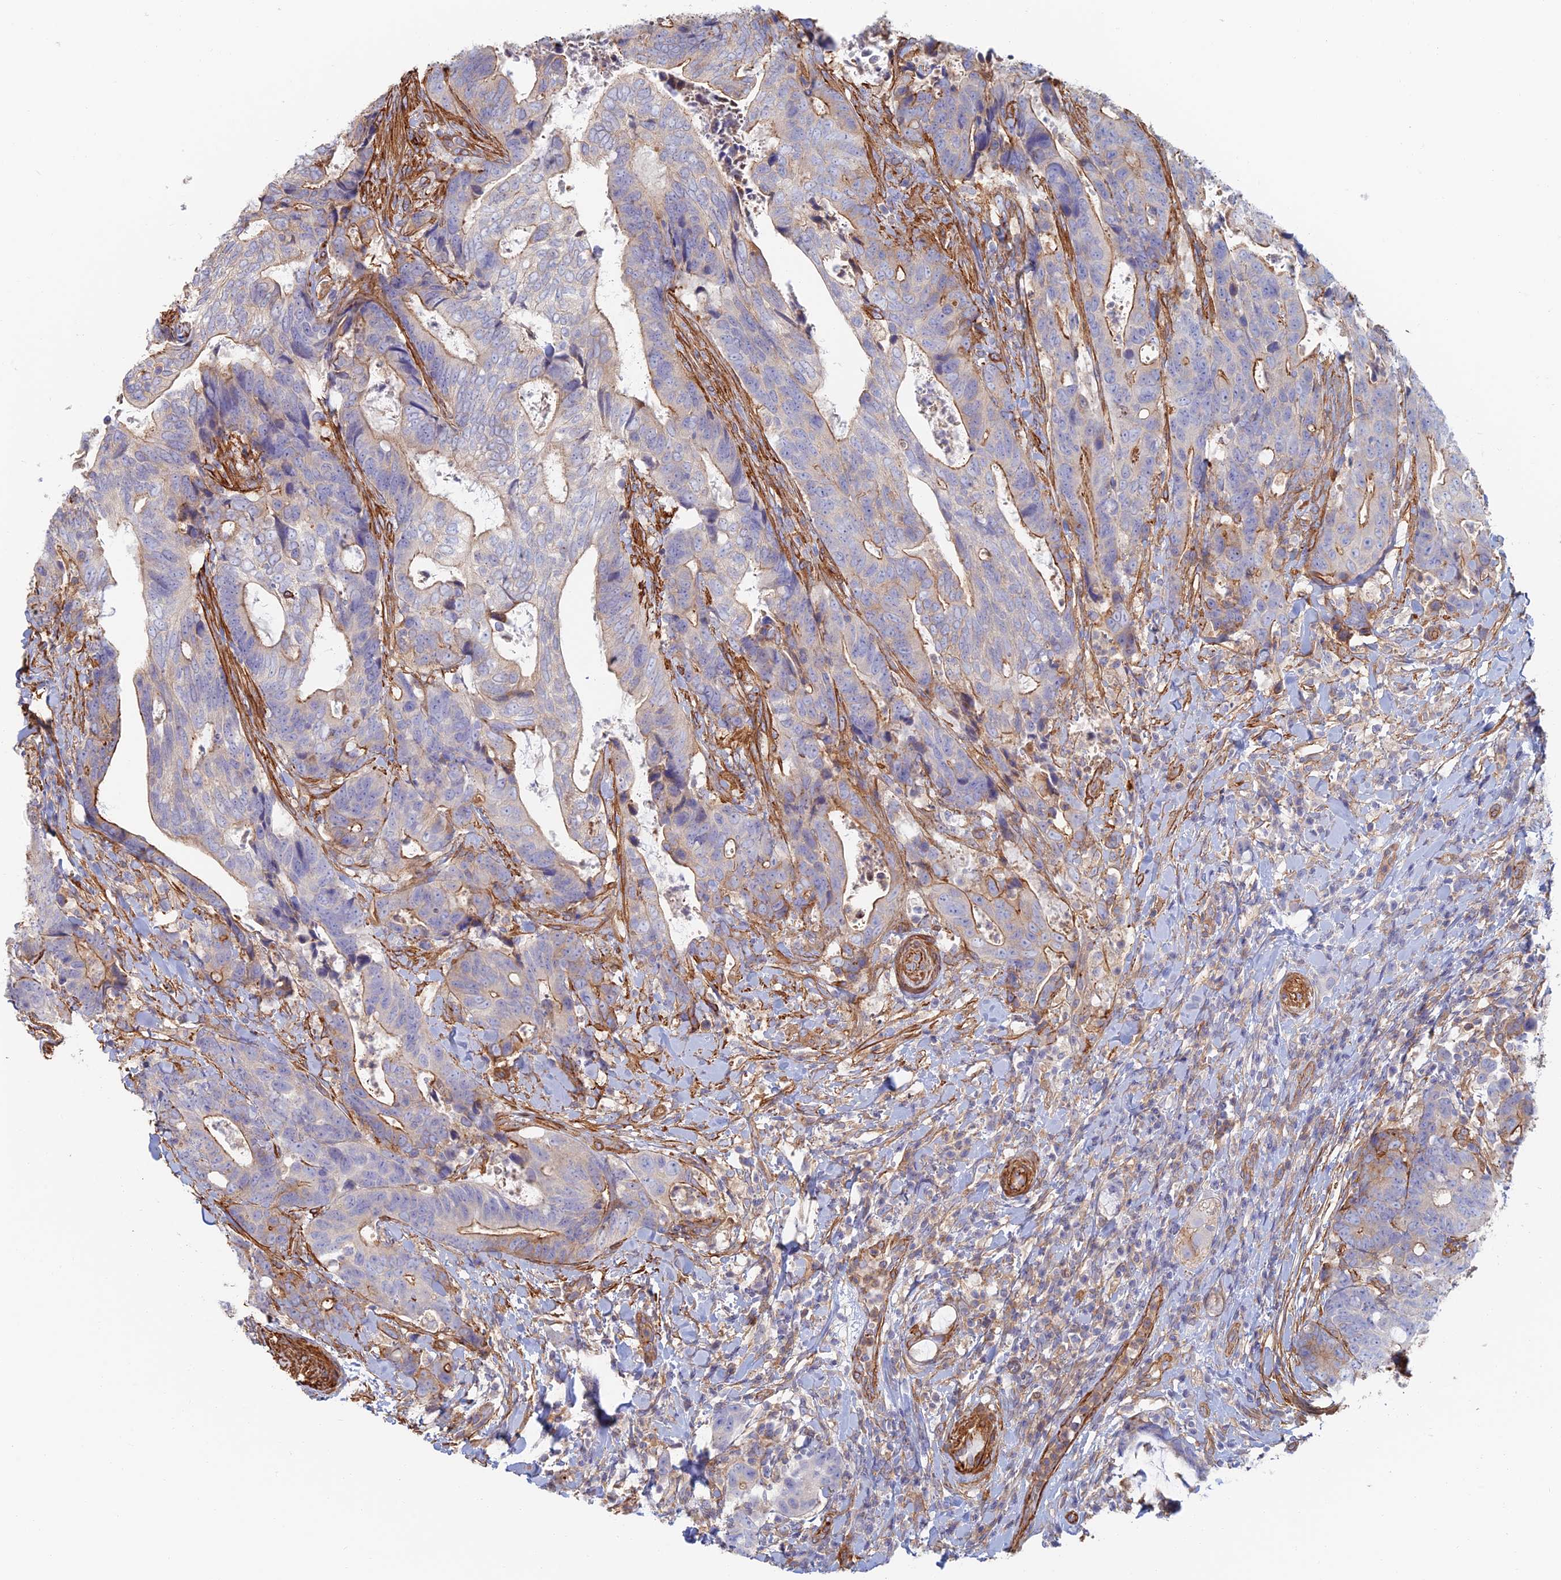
{"staining": {"intensity": "moderate", "quantity": "25%-75%", "location": "cytoplasmic/membranous"}, "tissue": "colorectal cancer", "cell_type": "Tumor cells", "image_type": "cancer", "snomed": [{"axis": "morphology", "description": "Adenocarcinoma, NOS"}, {"axis": "topography", "description": "Colon"}], "caption": "Brown immunohistochemical staining in colorectal cancer (adenocarcinoma) shows moderate cytoplasmic/membranous staining in approximately 25%-75% of tumor cells. The protein is stained brown, and the nuclei are stained in blue (DAB (3,3'-diaminobenzidine) IHC with brightfield microscopy, high magnification).", "gene": "PAK4", "patient": {"sex": "female", "age": 82}}